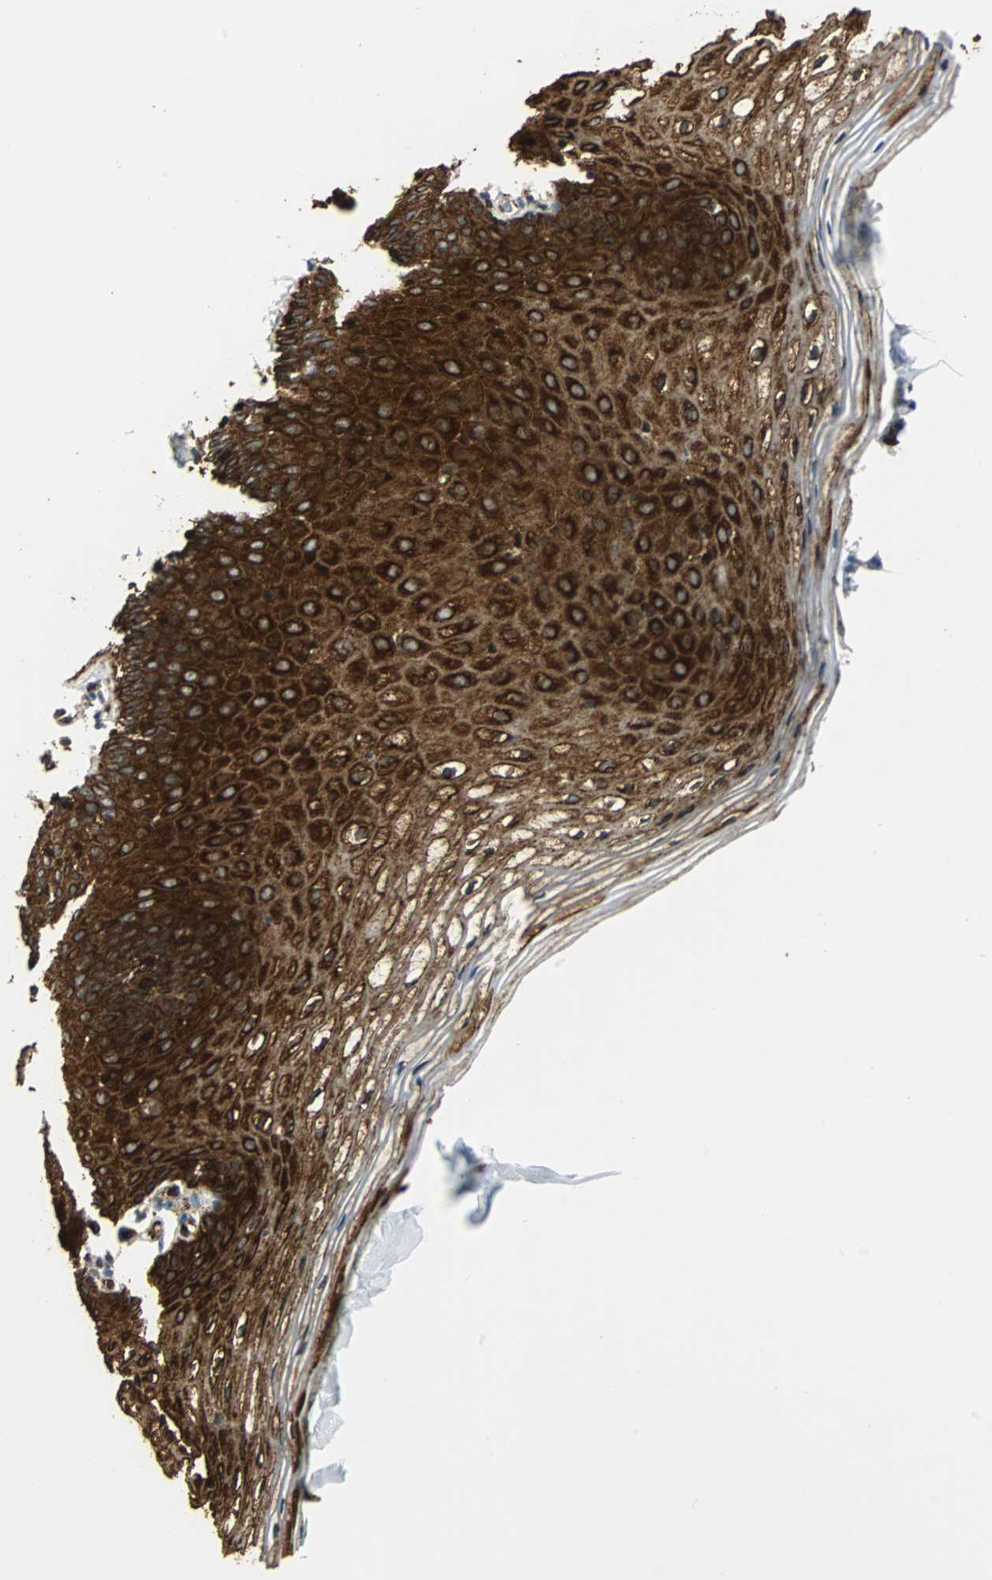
{"staining": {"intensity": "strong", "quantity": ">75%", "location": "cytoplasmic/membranous"}, "tissue": "vagina", "cell_type": "Squamous epithelial cells", "image_type": "normal", "snomed": [{"axis": "morphology", "description": "Normal tissue, NOS"}, {"axis": "topography", "description": "Vagina"}], "caption": "The histopathology image demonstrates staining of benign vagina, revealing strong cytoplasmic/membranous protein positivity (brown color) within squamous epithelial cells.", "gene": "TUBA4A", "patient": {"sex": "female", "age": 55}}